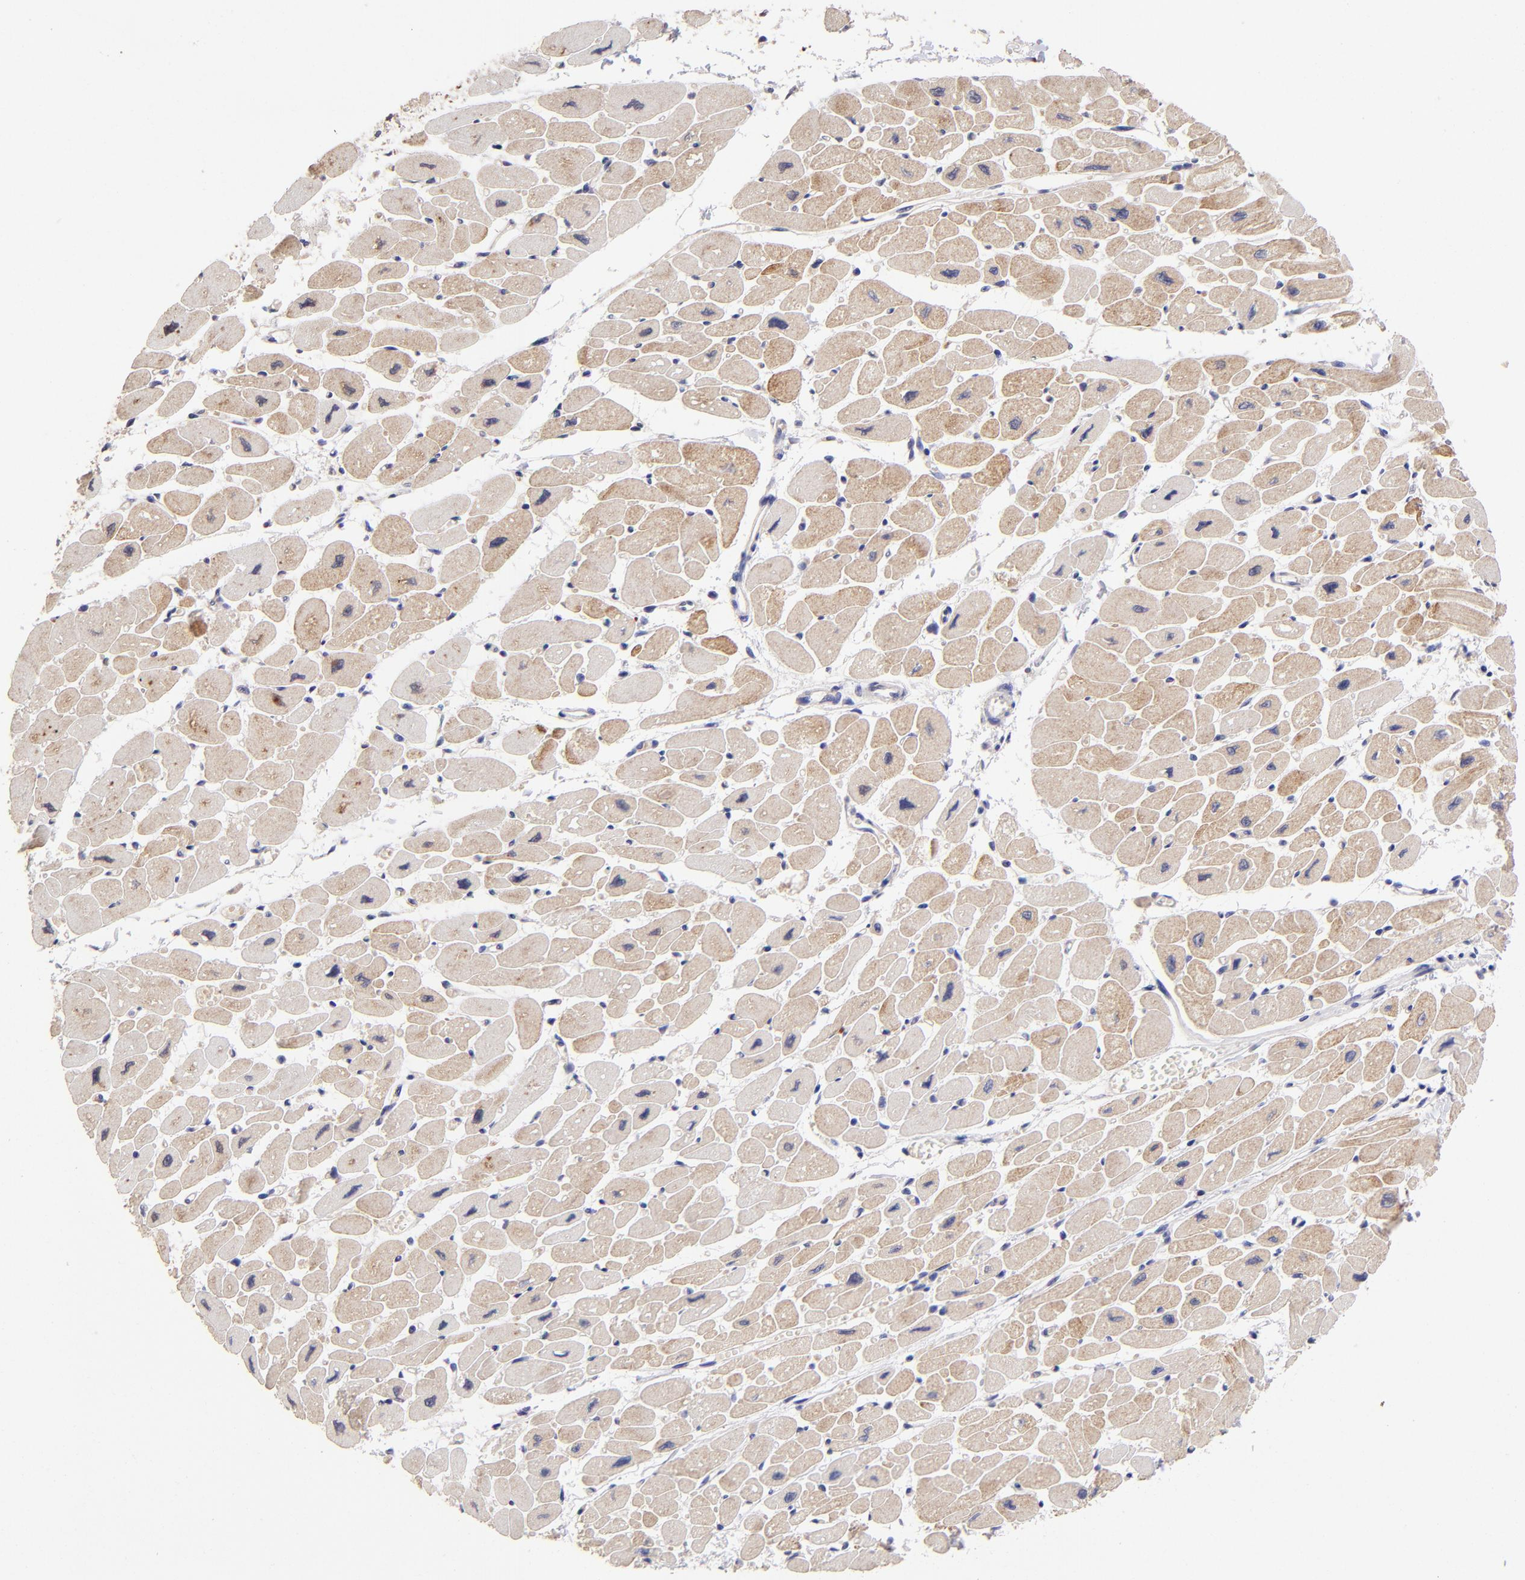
{"staining": {"intensity": "moderate", "quantity": ">75%", "location": "cytoplasmic/membranous"}, "tissue": "heart muscle", "cell_type": "Cardiomyocytes", "image_type": "normal", "snomed": [{"axis": "morphology", "description": "Normal tissue, NOS"}, {"axis": "topography", "description": "Heart"}], "caption": "Approximately >75% of cardiomyocytes in benign heart muscle demonstrate moderate cytoplasmic/membranous protein staining as visualized by brown immunohistochemical staining.", "gene": "DNMT1", "patient": {"sex": "female", "age": 54}}